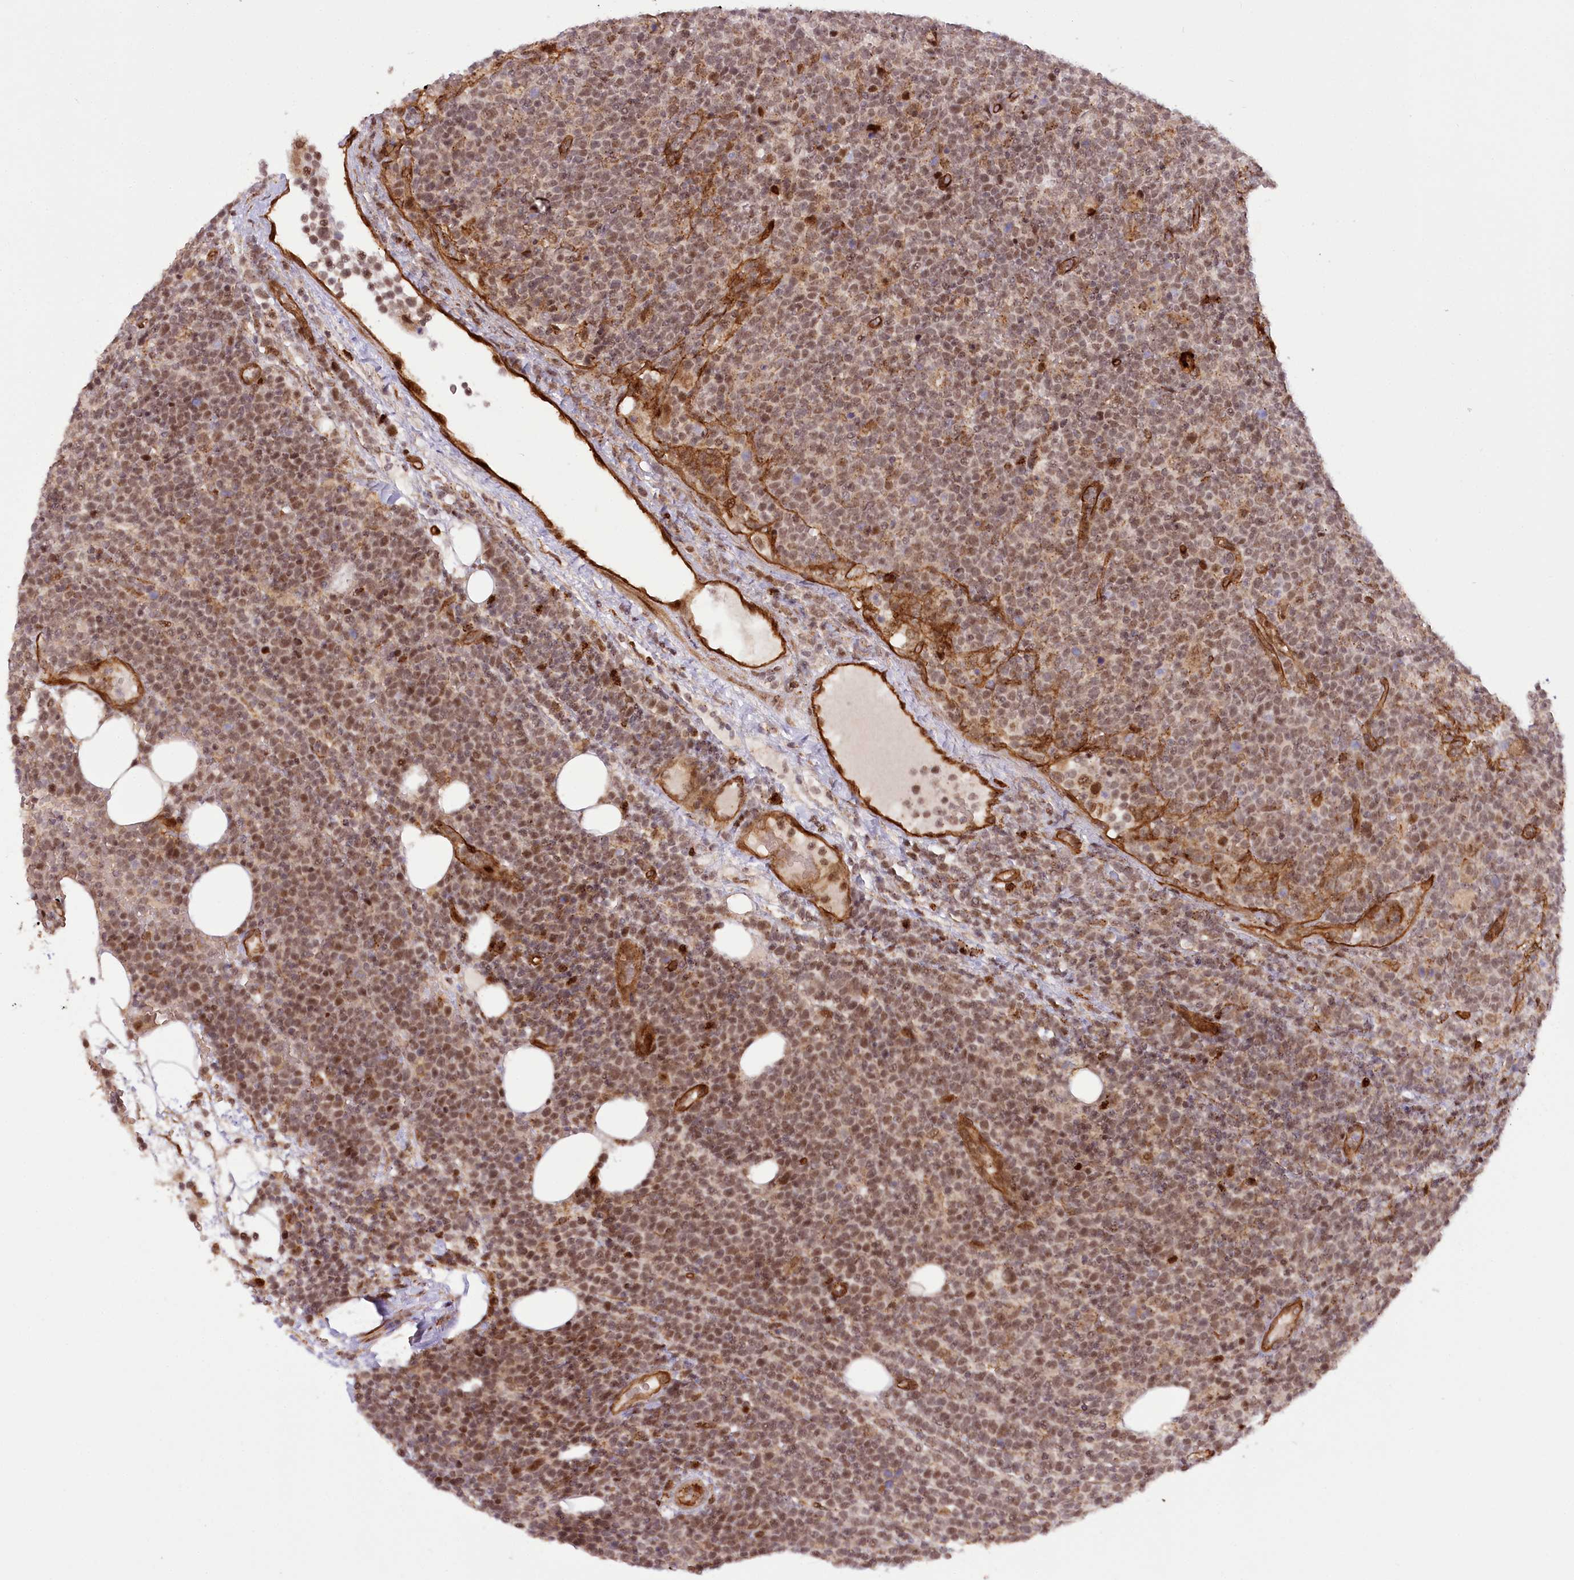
{"staining": {"intensity": "moderate", "quantity": ">75%", "location": "cytoplasmic/membranous,nuclear"}, "tissue": "lymphoma", "cell_type": "Tumor cells", "image_type": "cancer", "snomed": [{"axis": "morphology", "description": "Malignant lymphoma, non-Hodgkin's type, High grade"}, {"axis": "topography", "description": "Lymph node"}], "caption": "Malignant lymphoma, non-Hodgkin's type (high-grade) stained with a protein marker displays moderate staining in tumor cells.", "gene": "COPG1", "patient": {"sex": "male", "age": 61}}